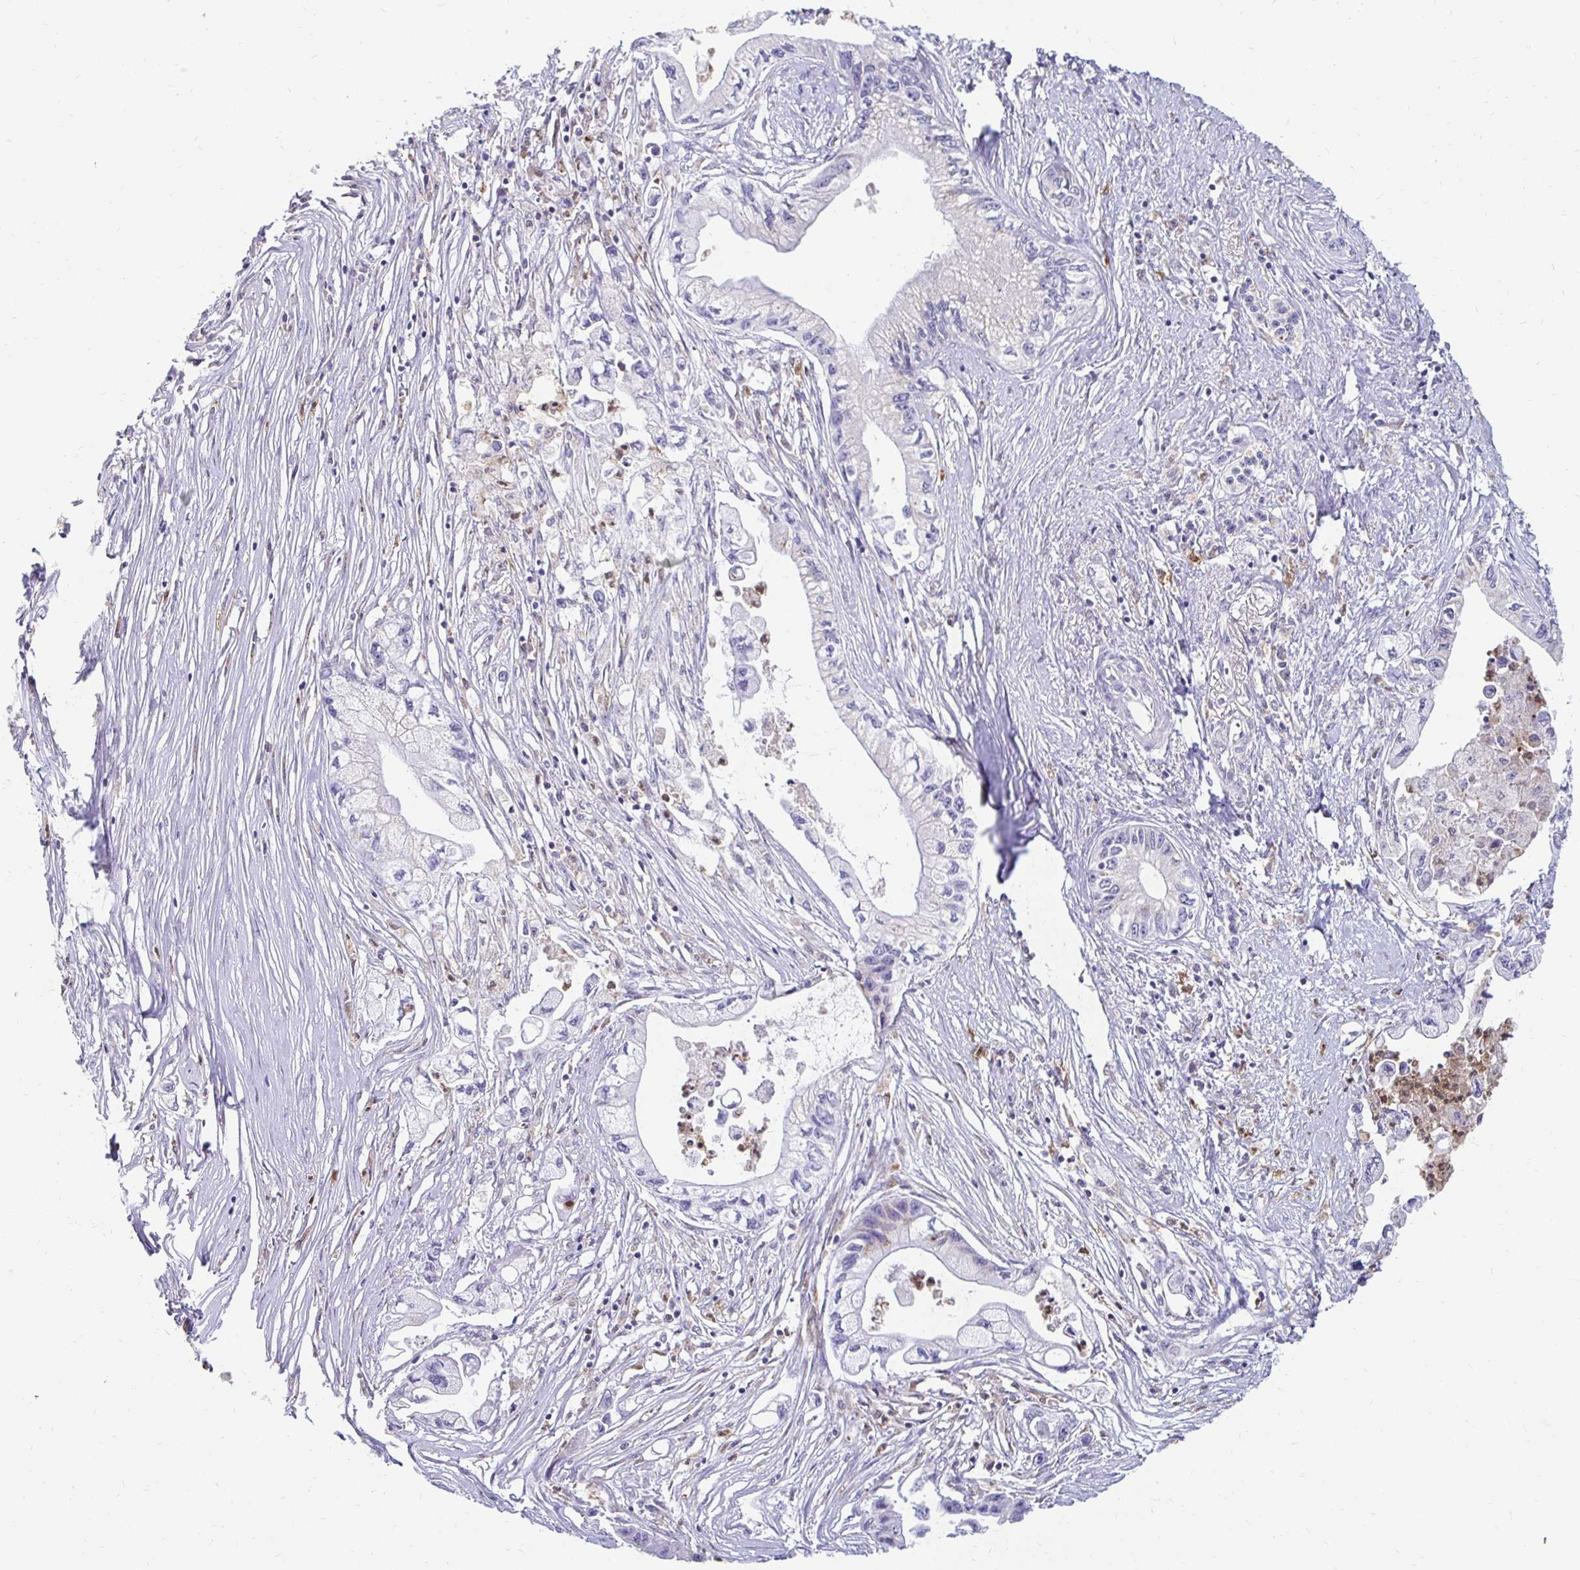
{"staining": {"intensity": "negative", "quantity": "none", "location": "none"}, "tissue": "pancreatic cancer", "cell_type": "Tumor cells", "image_type": "cancer", "snomed": [{"axis": "morphology", "description": "Adenocarcinoma, NOS"}, {"axis": "topography", "description": "Pancreas"}], "caption": "Immunohistochemistry of pancreatic adenocarcinoma reveals no expression in tumor cells.", "gene": "GK2", "patient": {"sex": "male", "age": 61}}